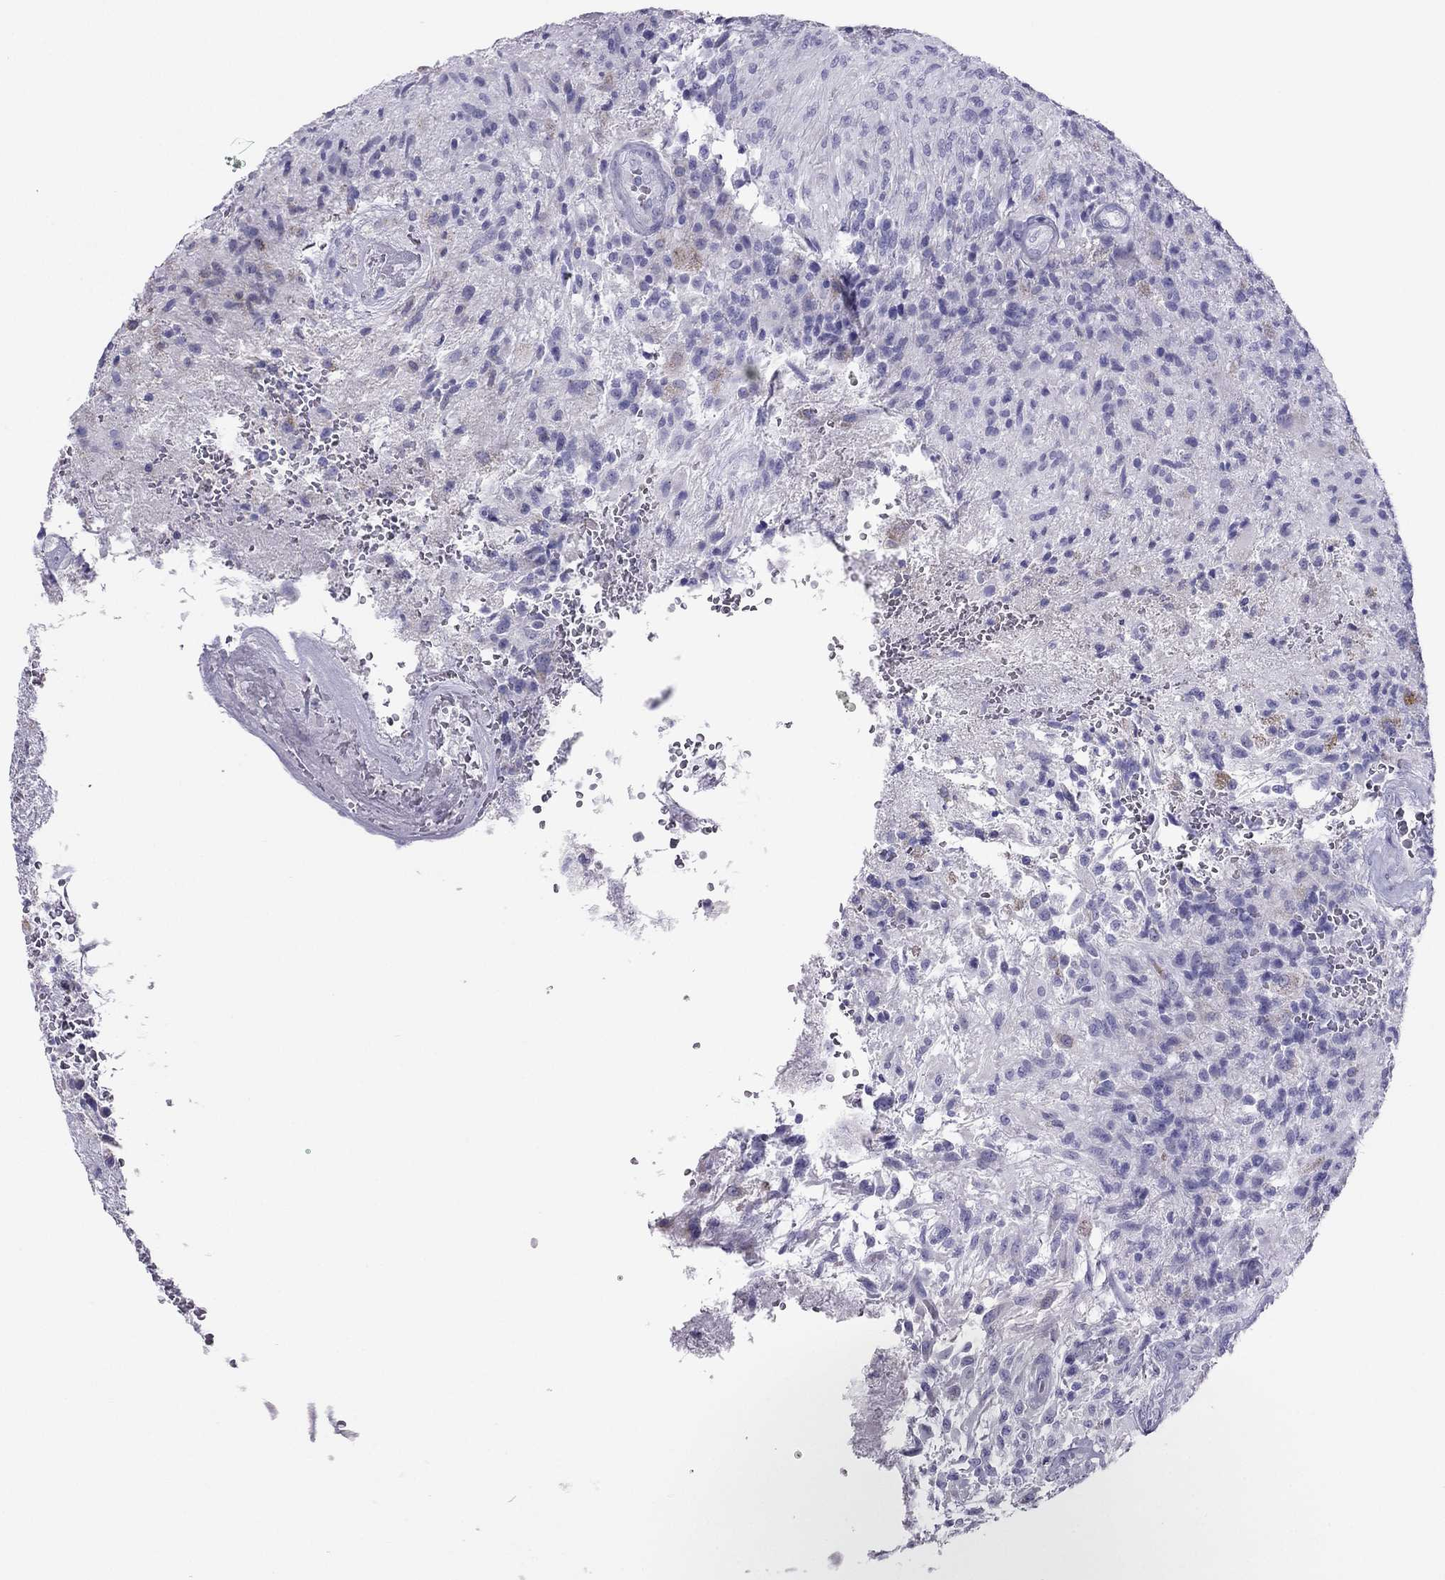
{"staining": {"intensity": "negative", "quantity": "none", "location": "none"}, "tissue": "glioma", "cell_type": "Tumor cells", "image_type": "cancer", "snomed": [{"axis": "morphology", "description": "Glioma, malignant, High grade"}, {"axis": "topography", "description": "Brain"}], "caption": "Histopathology image shows no significant protein positivity in tumor cells of glioma.", "gene": "MAEL", "patient": {"sex": "male", "age": 56}}